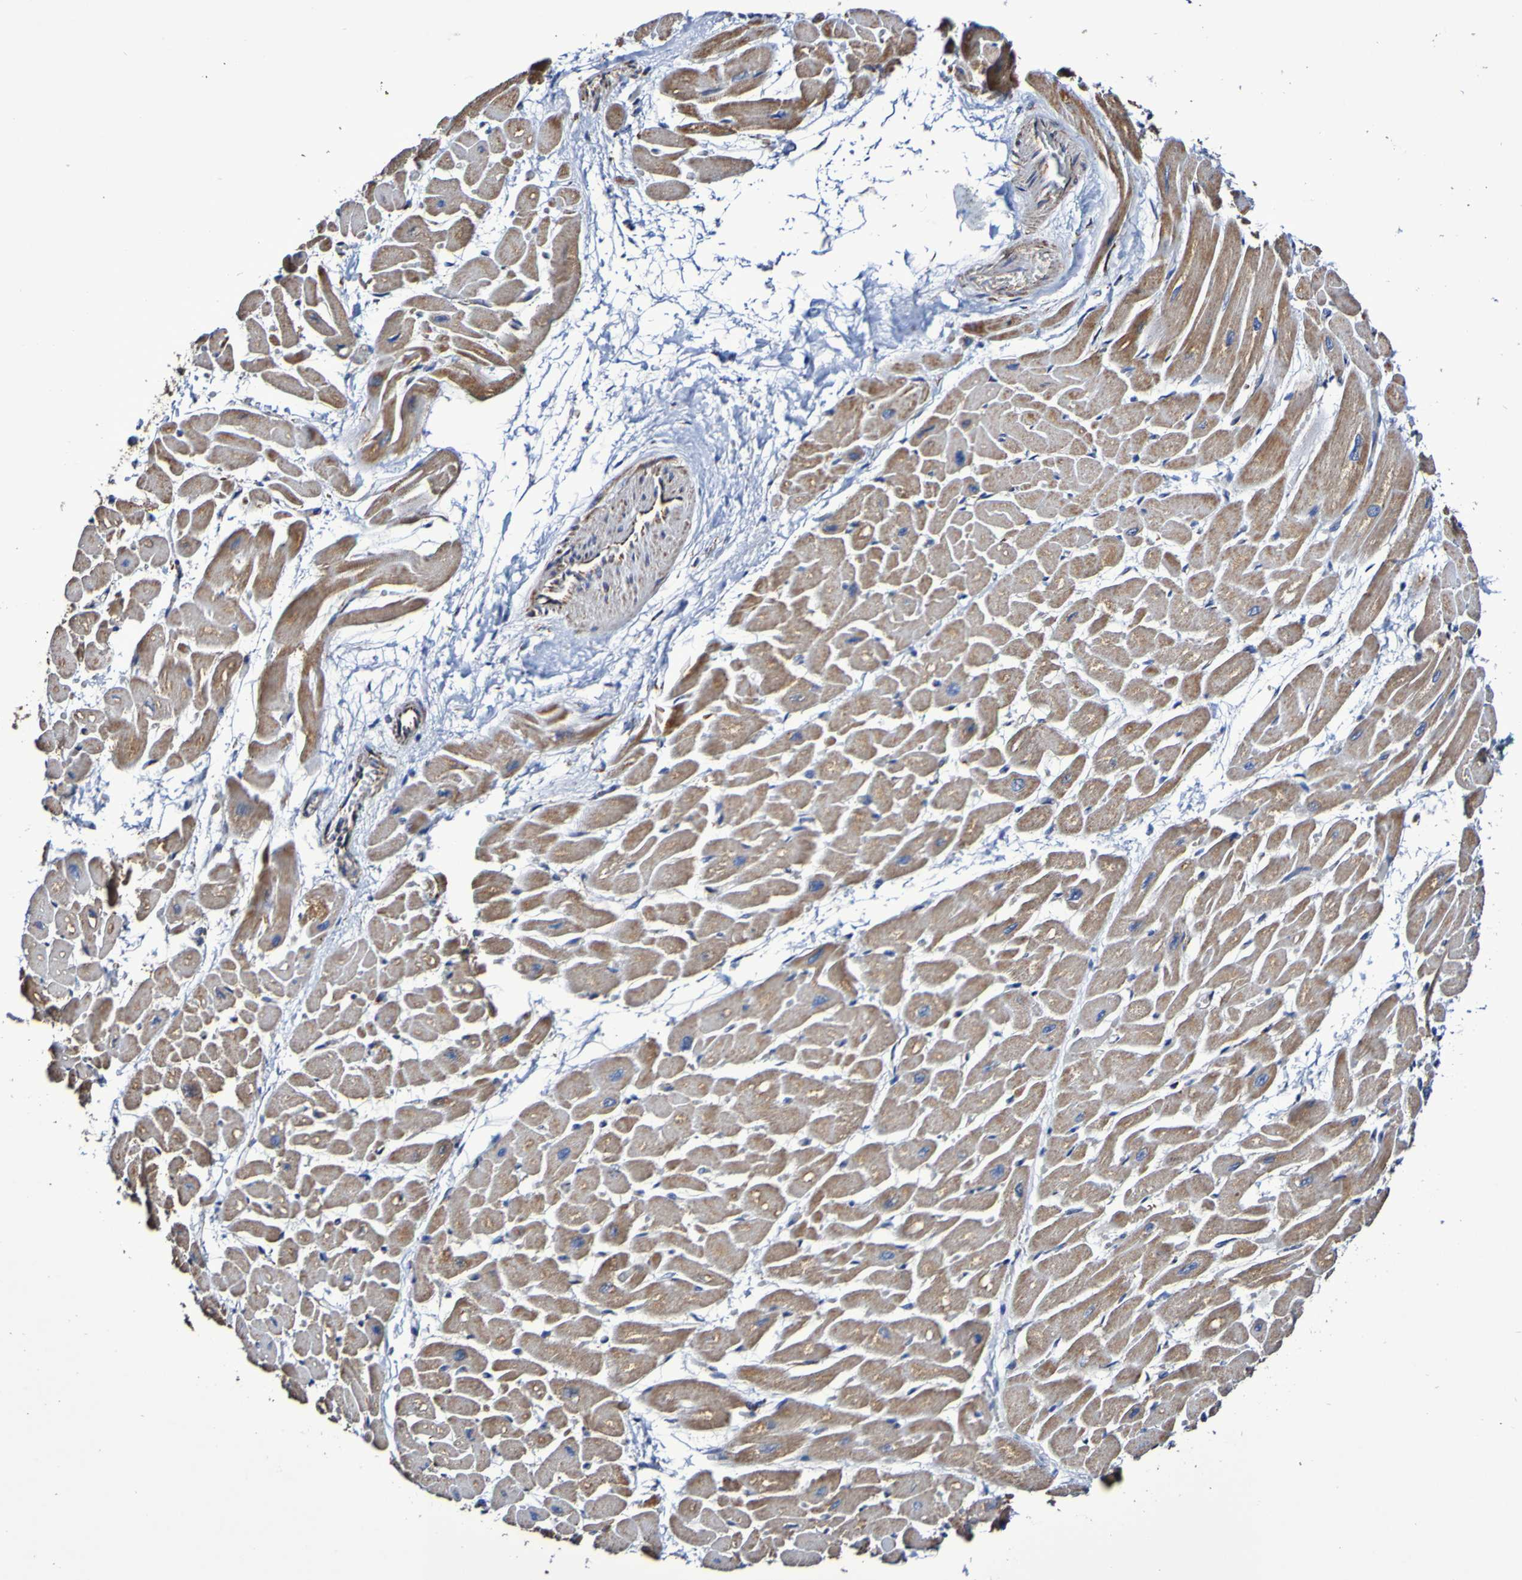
{"staining": {"intensity": "moderate", "quantity": ">75%", "location": "cytoplasmic/membranous"}, "tissue": "heart muscle", "cell_type": "Cardiomyocytes", "image_type": "normal", "snomed": [{"axis": "morphology", "description": "Normal tissue, NOS"}, {"axis": "topography", "description": "Heart"}], "caption": "IHC of normal human heart muscle displays medium levels of moderate cytoplasmic/membranous expression in approximately >75% of cardiomyocytes.", "gene": "IL18R1", "patient": {"sex": "male", "age": 45}}